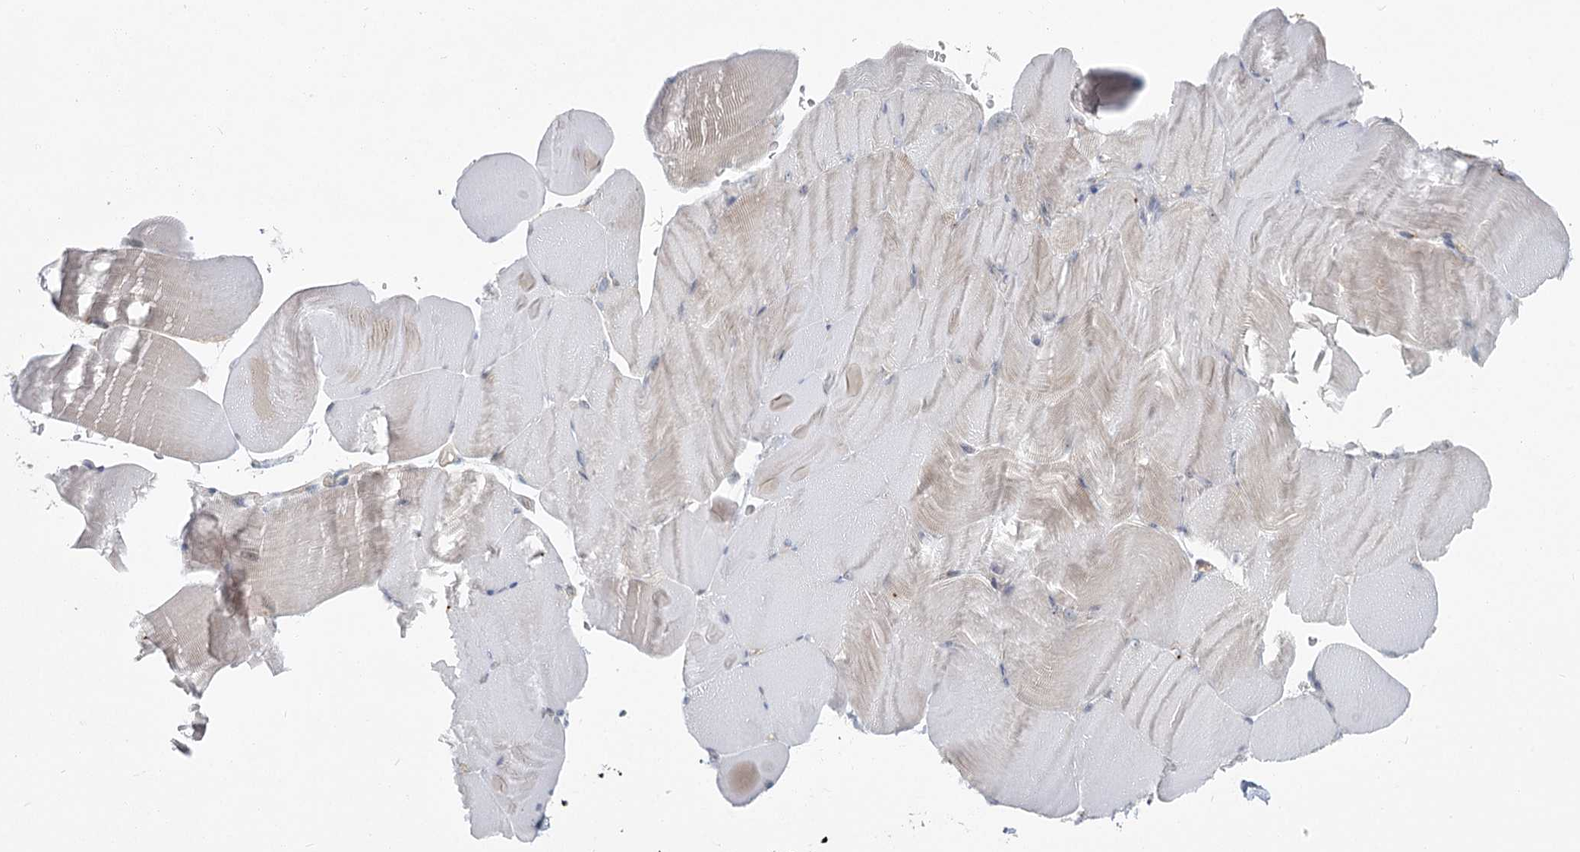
{"staining": {"intensity": "negative", "quantity": "none", "location": "none"}, "tissue": "skeletal muscle", "cell_type": "Myocytes", "image_type": "normal", "snomed": [{"axis": "morphology", "description": "Normal tissue, NOS"}, {"axis": "topography", "description": "Skeletal muscle"}, {"axis": "topography", "description": "Parathyroid gland"}], "caption": "Myocytes are negative for brown protein staining in benign skeletal muscle. (IHC, brightfield microscopy, high magnification).", "gene": "THNSL1", "patient": {"sex": "female", "age": 37}}